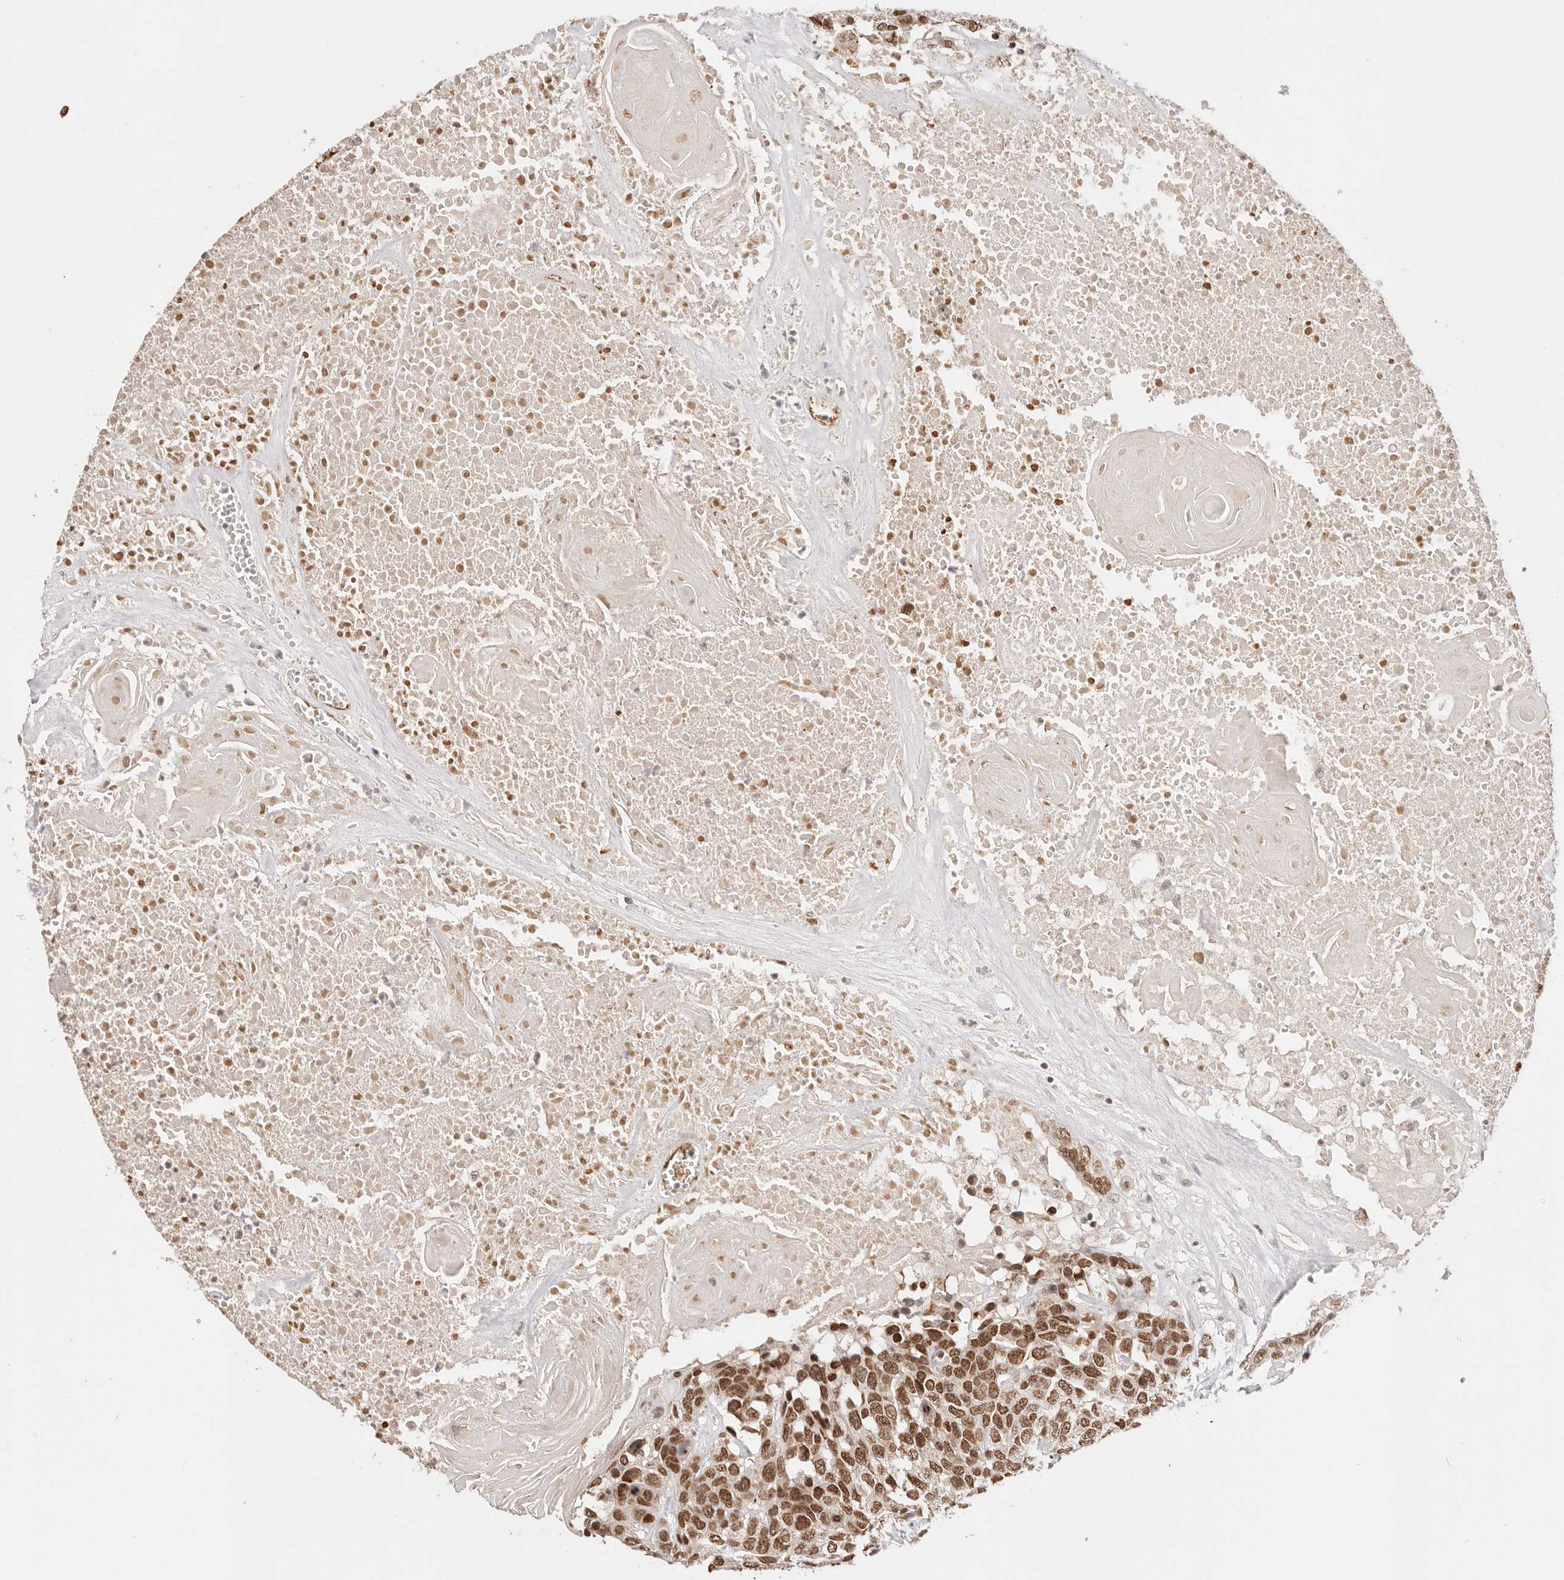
{"staining": {"intensity": "moderate", "quantity": ">75%", "location": "nuclear"}, "tissue": "head and neck cancer", "cell_type": "Tumor cells", "image_type": "cancer", "snomed": [{"axis": "morphology", "description": "Squamous cell carcinoma, NOS"}, {"axis": "topography", "description": "Head-Neck"}], "caption": "The image reveals immunohistochemical staining of head and neck squamous cell carcinoma. There is moderate nuclear positivity is present in approximately >75% of tumor cells.", "gene": "RFC3", "patient": {"sex": "male", "age": 66}}